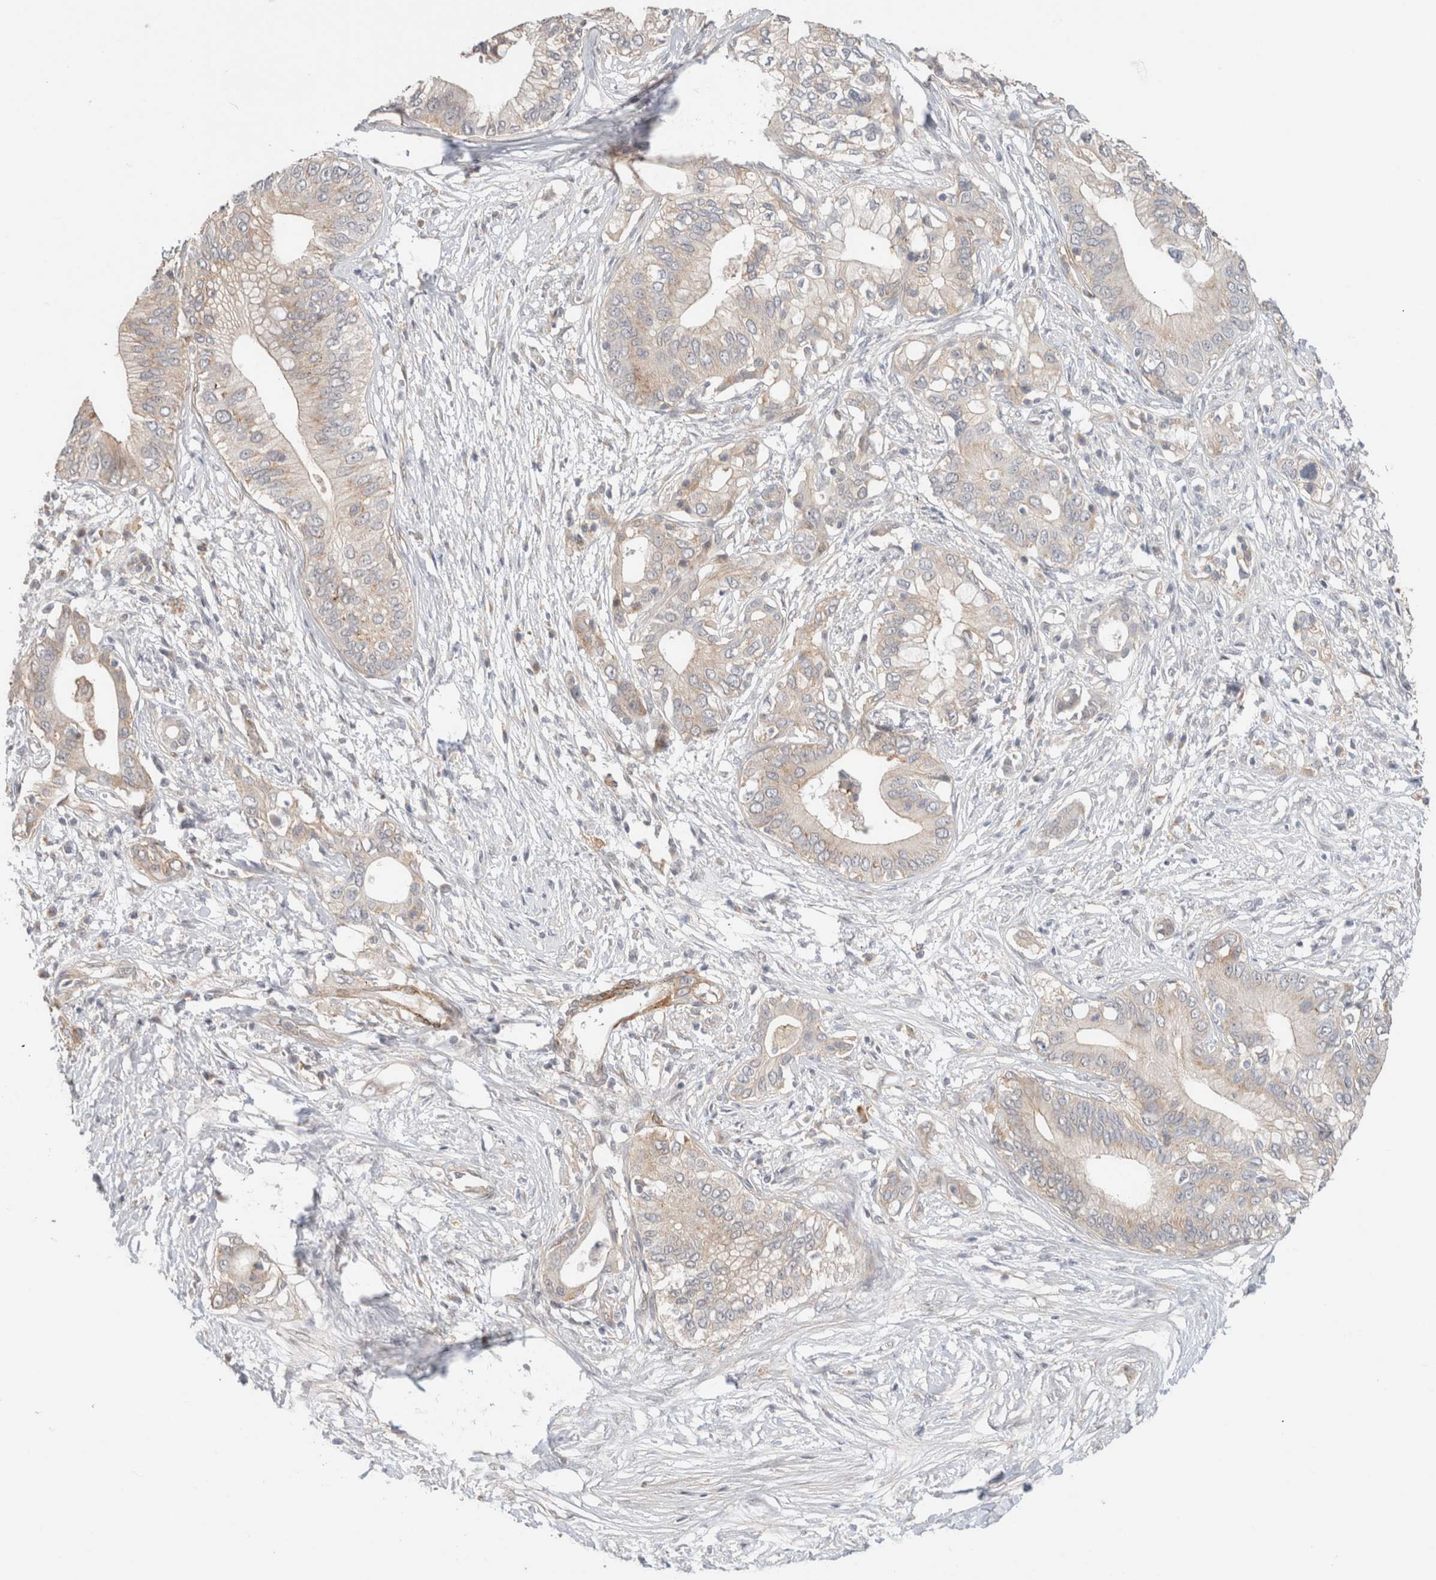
{"staining": {"intensity": "weak", "quantity": "<25%", "location": "cytoplasmic/membranous"}, "tissue": "pancreatic cancer", "cell_type": "Tumor cells", "image_type": "cancer", "snomed": [{"axis": "morphology", "description": "Normal tissue, NOS"}, {"axis": "morphology", "description": "Adenocarcinoma, NOS"}, {"axis": "topography", "description": "Pancreas"}, {"axis": "topography", "description": "Peripheral nerve tissue"}], "caption": "Immunohistochemical staining of human adenocarcinoma (pancreatic) displays no significant expression in tumor cells.", "gene": "ID3", "patient": {"sex": "male", "age": 59}}